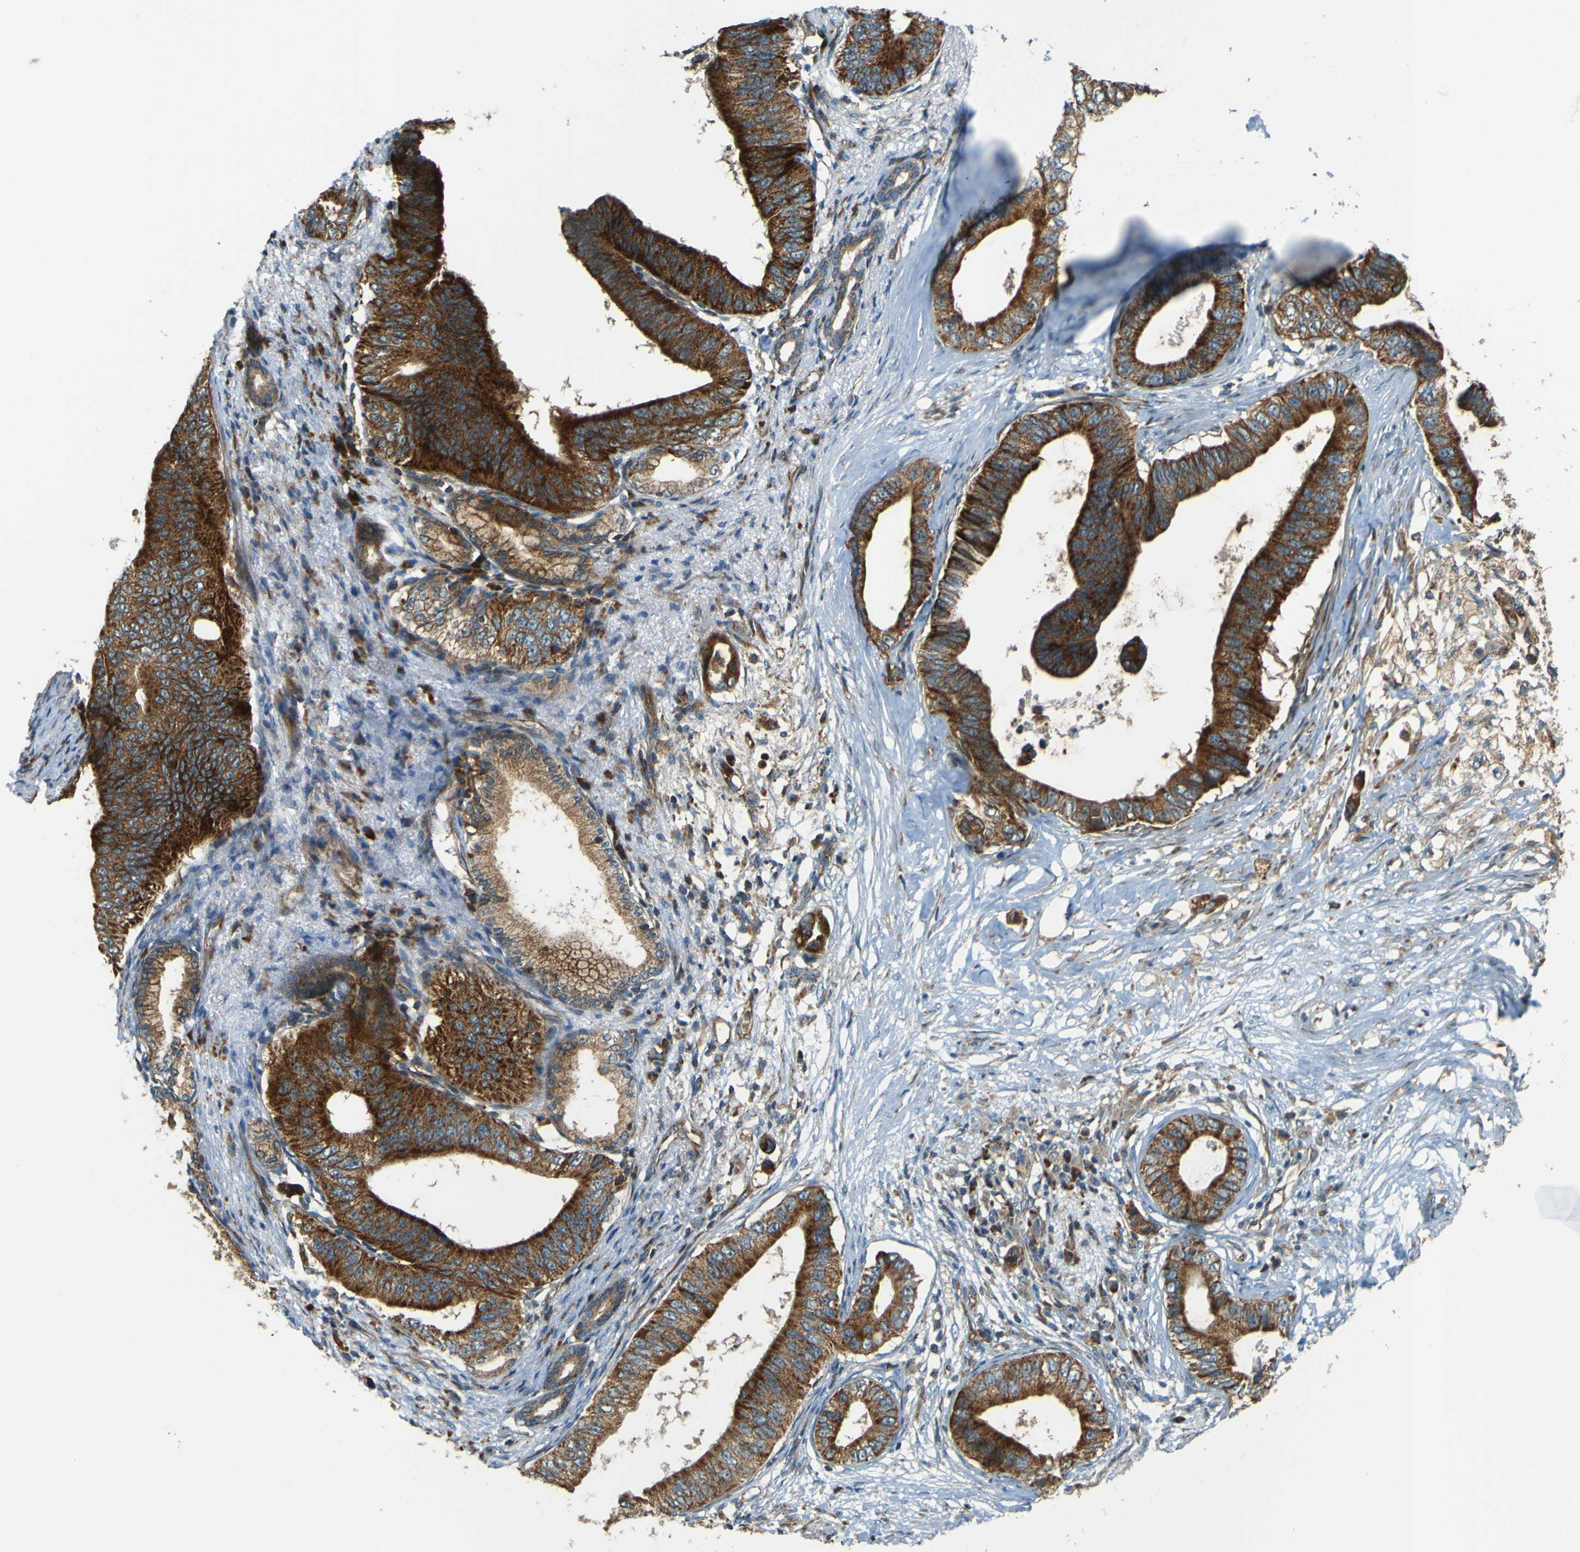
{"staining": {"intensity": "strong", "quantity": ">75%", "location": "cytoplasmic/membranous"}, "tissue": "pancreatic cancer", "cell_type": "Tumor cells", "image_type": "cancer", "snomed": [{"axis": "morphology", "description": "Adenocarcinoma, NOS"}, {"axis": "topography", "description": "Pancreas"}], "caption": "Pancreatic cancer stained with DAB (3,3'-diaminobenzidine) IHC demonstrates high levels of strong cytoplasmic/membranous positivity in approximately >75% of tumor cells. The staining was performed using DAB, with brown indicating positive protein expression. Nuclei are stained blue with hematoxylin.", "gene": "DNAJC5", "patient": {"sex": "male", "age": 77}}